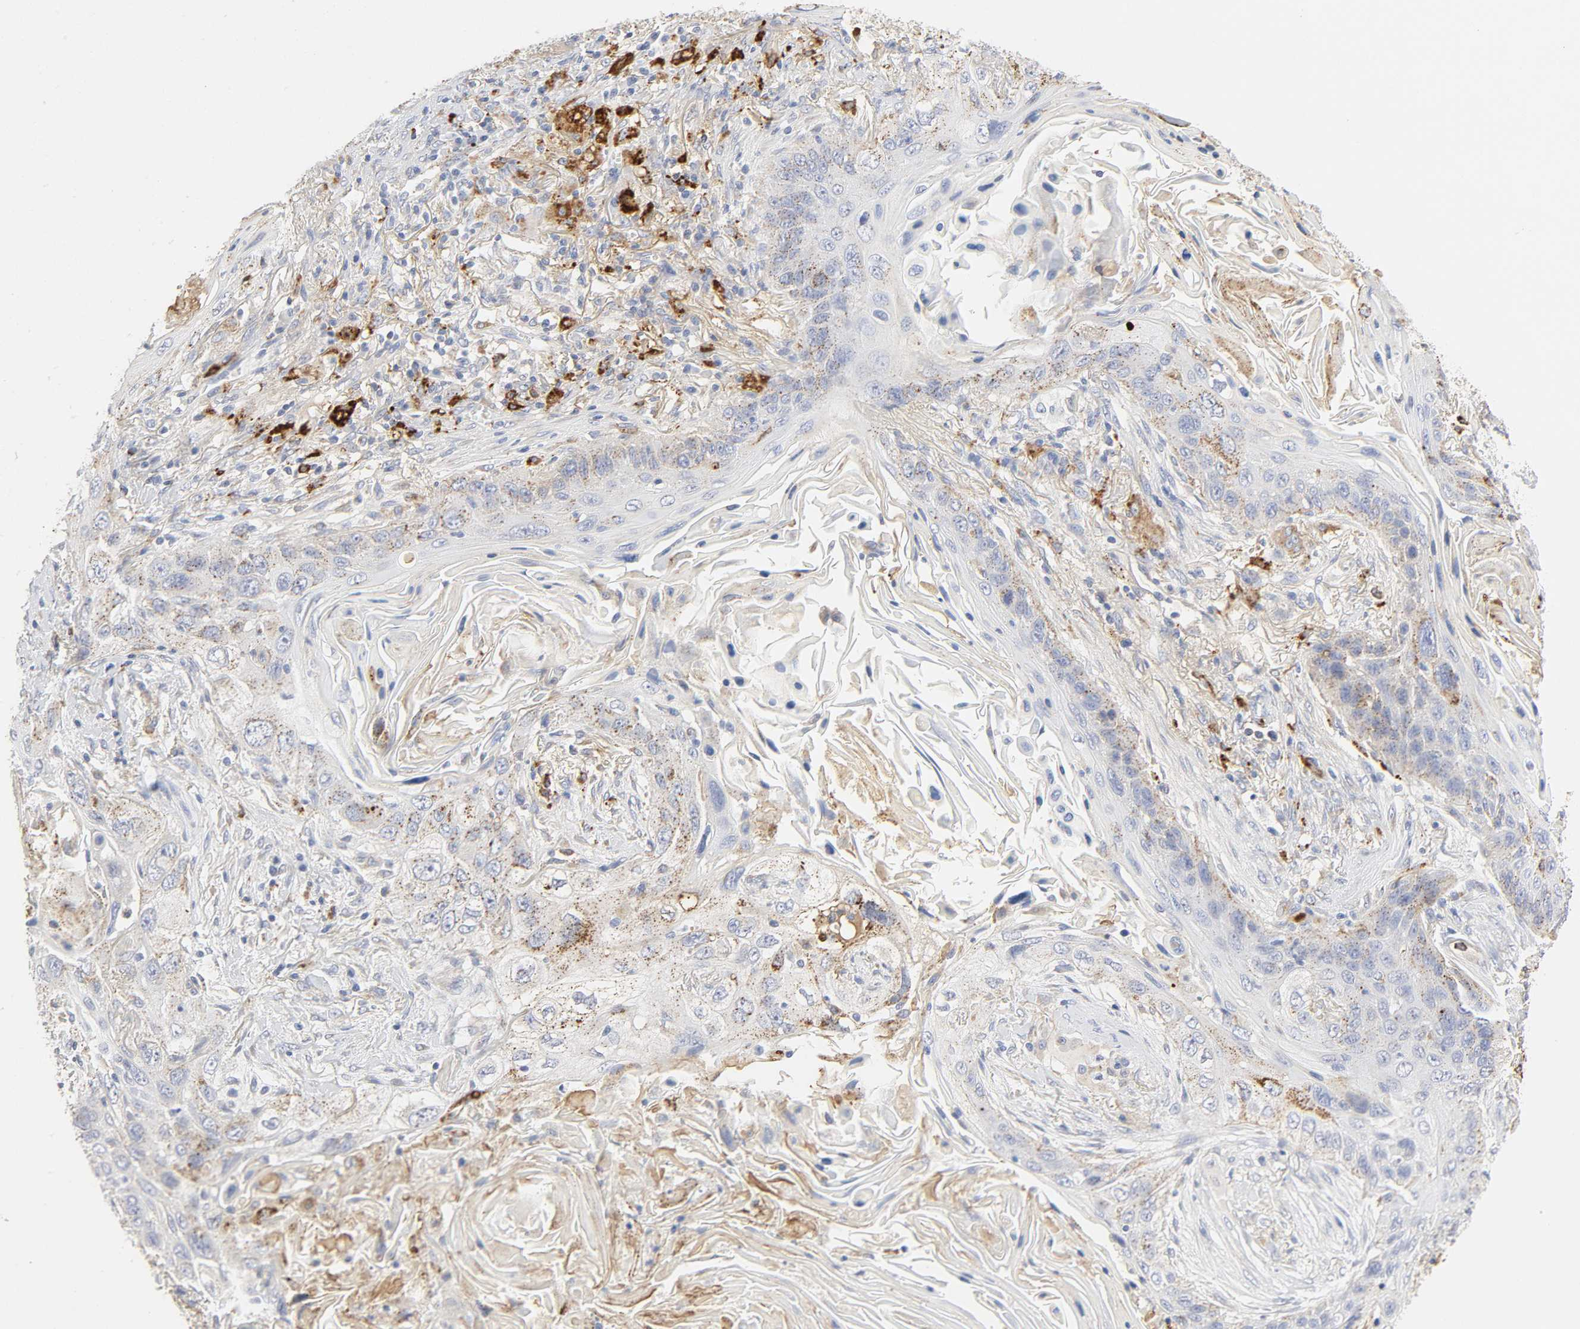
{"staining": {"intensity": "weak", "quantity": "25%-75%", "location": "cytoplasmic/membranous"}, "tissue": "lung cancer", "cell_type": "Tumor cells", "image_type": "cancer", "snomed": [{"axis": "morphology", "description": "Squamous cell carcinoma, NOS"}, {"axis": "topography", "description": "Lung"}], "caption": "About 25%-75% of tumor cells in lung cancer exhibit weak cytoplasmic/membranous protein expression as visualized by brown immunohistochemical staining.", "gene": "MAGEB17", "patient": {"sex": "female", "age": 67}}